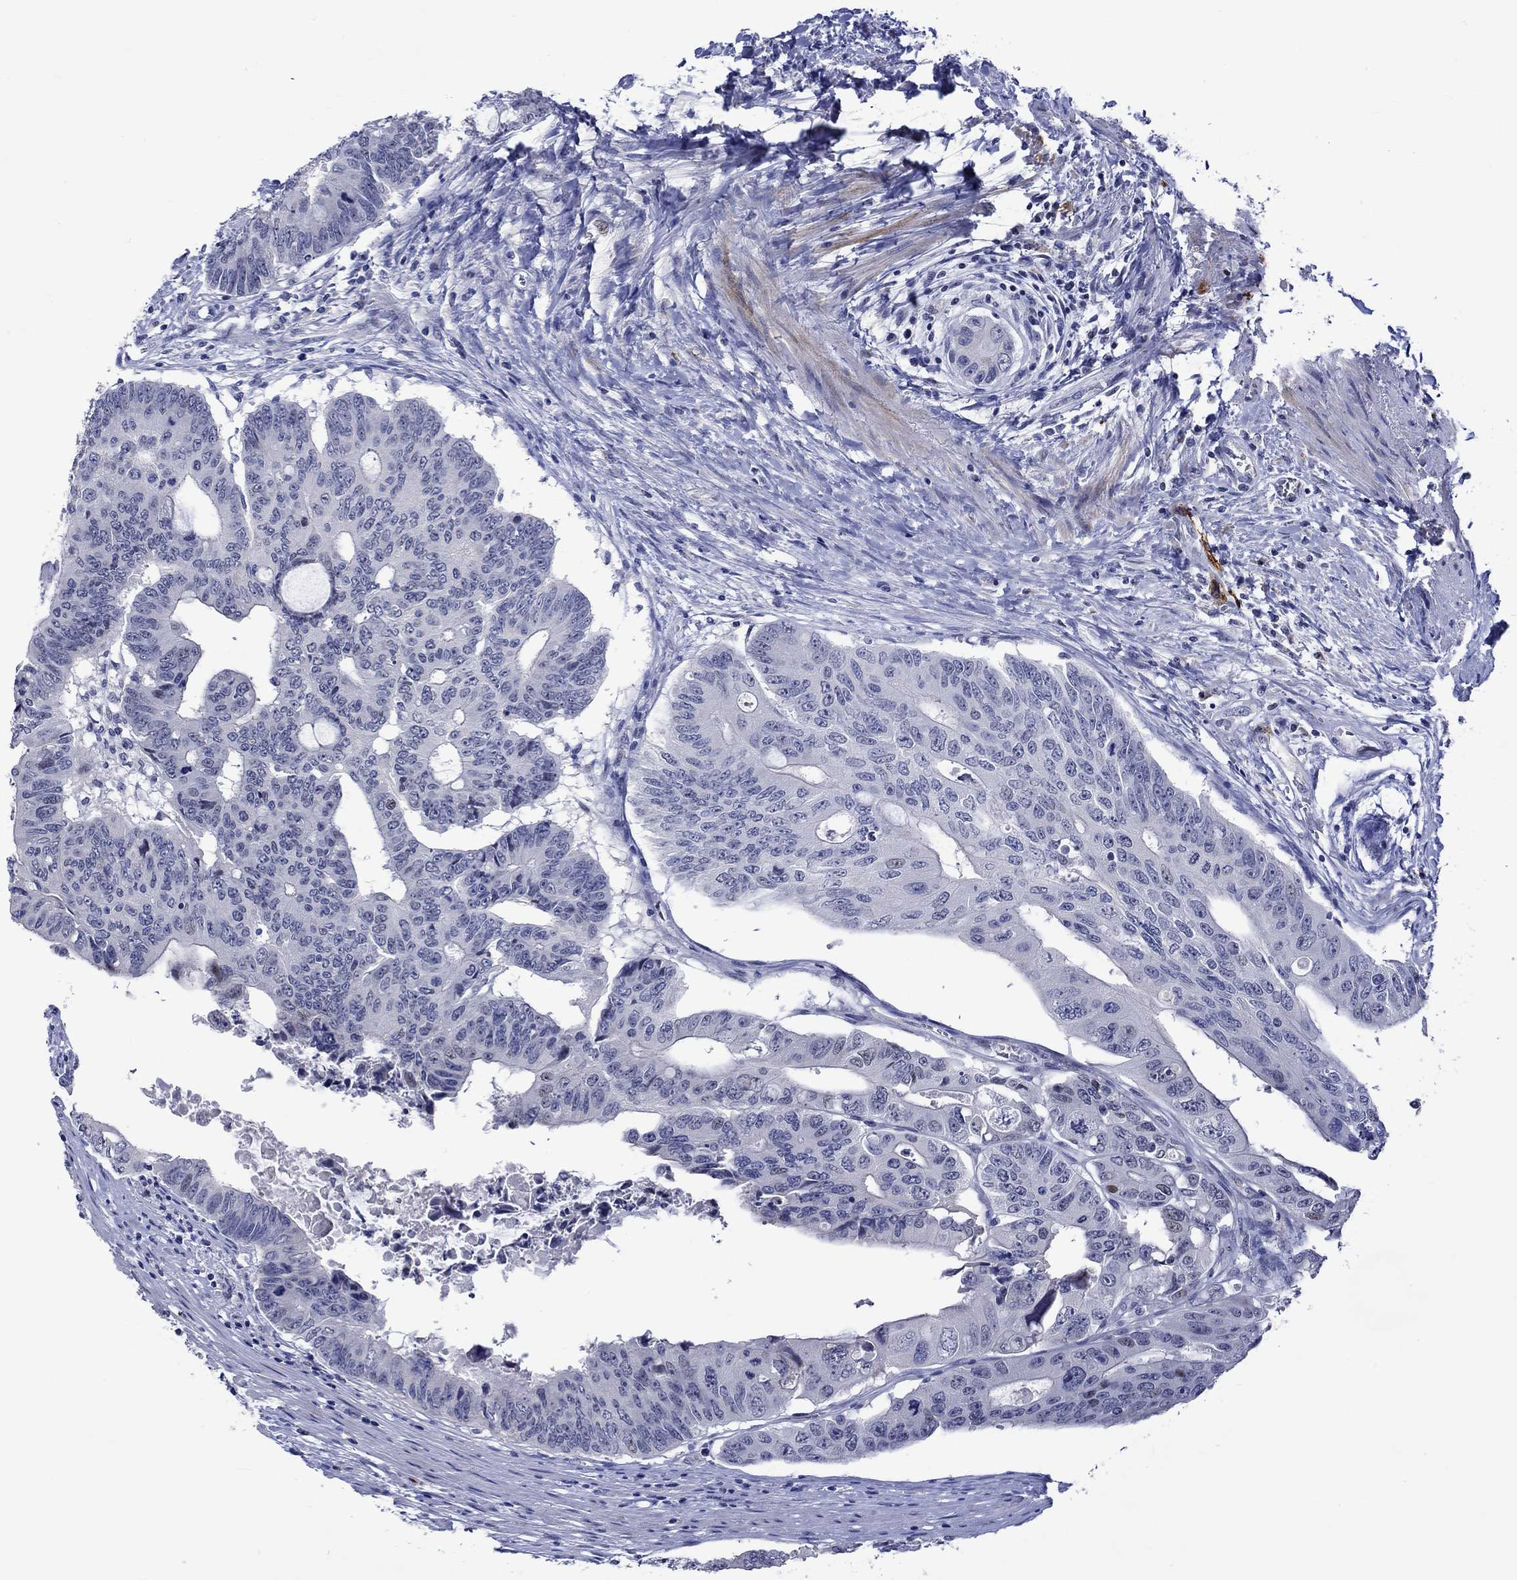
{"staining": {"intensity": "negative", "quantity": "none", "location": "none"}, "tissue": "colorectal cancer", "cell_type": "Tumor cells", "image_type": "cancer", "snomed": [{"axis": "morphology", "description": "Adenocarcinoma, NOS"}, {"axis": "topography", "description": "Rectum"}], "caption": "Tumor cells are negative for protein expression in human adenocarcinoma (colorectal). (DAB immunohistochemistry visualized using brightfield microscopy, high magnification).", "gene": "CRYAB", "patient": {"sex": "male", "age": 59}}